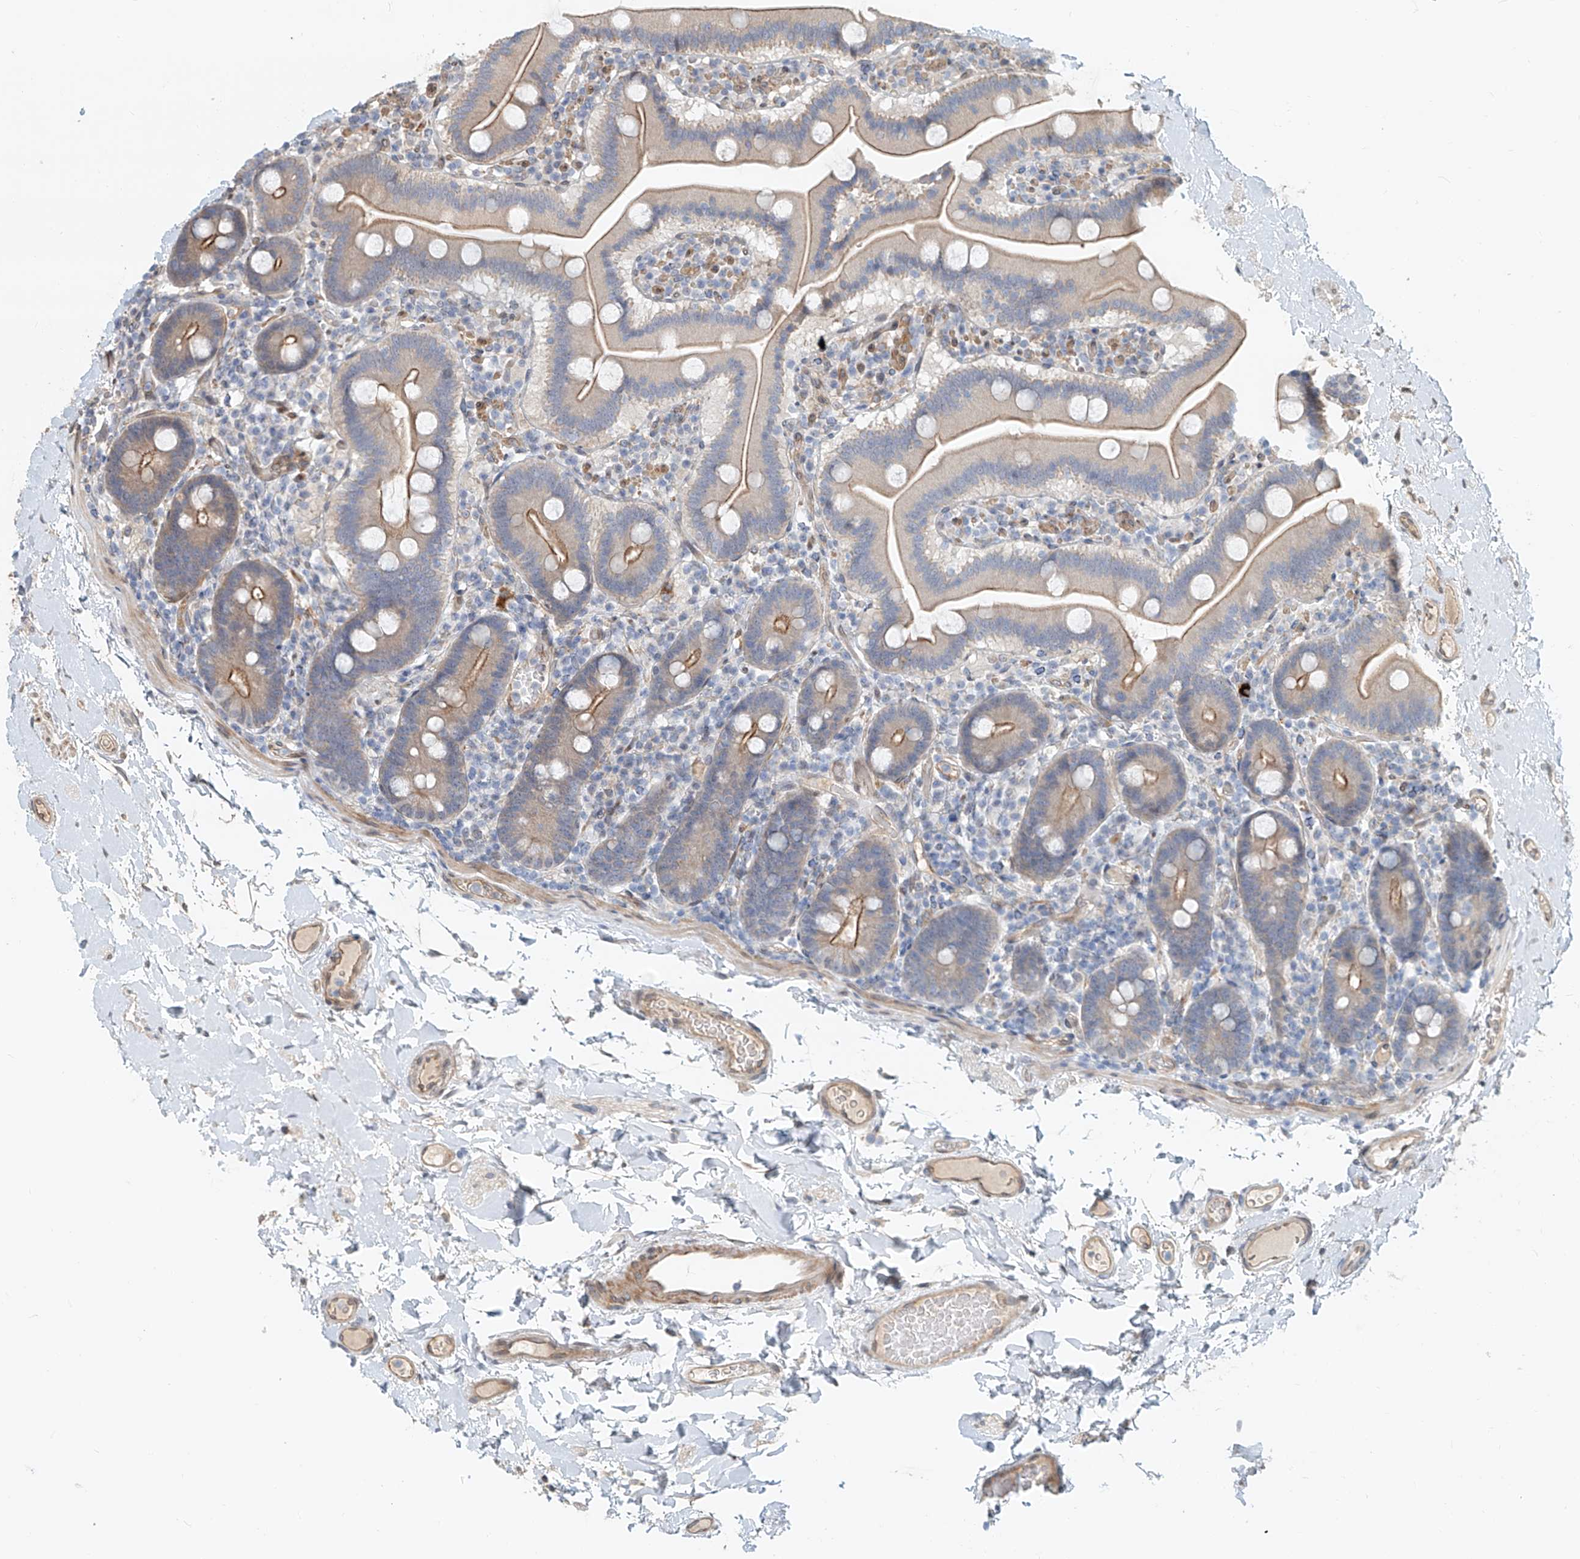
{"staining": {"intensity": "moderate", "quantity": "25%-75%", "location": "cytoplasmic/membranous"}, "tissue": "duodenum", "cell_type": "Glandular cells", "image_type": "normal", "snomed": [{"axis": "morphology", "description": "Normal tissue, NOS"}, {"axis": "topography", "description": "Duodenum"}], "caption": "About 25%-75% of glandular cells in normal human duodenum reveal moderate cytoplasmic/membranous protein expression as visualized by brown immunohistochemical staining.", "gene": "SASH1", "patient": {"sex": "male", "age": 55}}